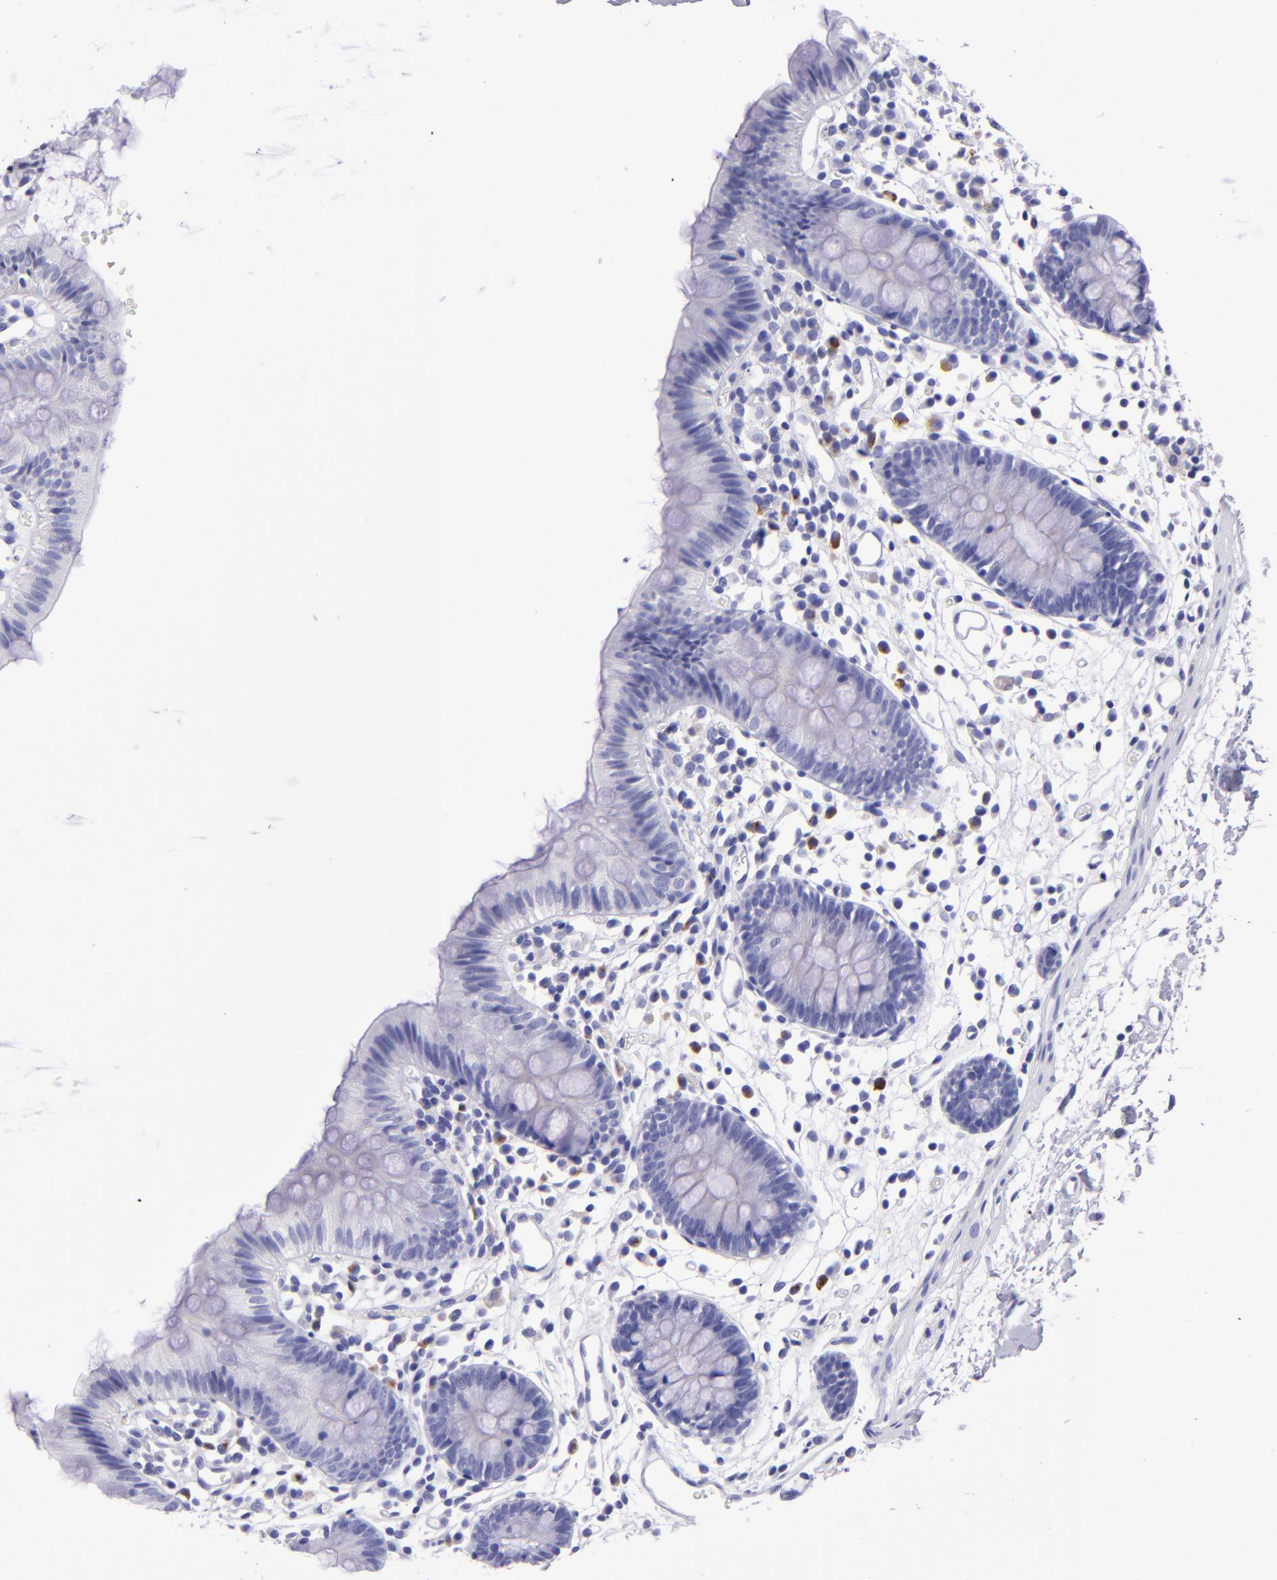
{"staining": {"intensity": "negative", "quantity": "none", "location": "none"}, "tissue": "colon", "cell_type": "Endothelial cells", "image_type": "normal", "snomed": [{"axis": "morphology", "description": "Normal tissue, NOS"}, {"axis": "topography", "description": "Colon"}], "caption": "A high-resolution image shows immunohistochemistry staining of unremarkable colon, which exhibits no significant positivity in endothelial cells.", "gene": "TYRP1", "patient": {"sex": "male", "age": 14}}